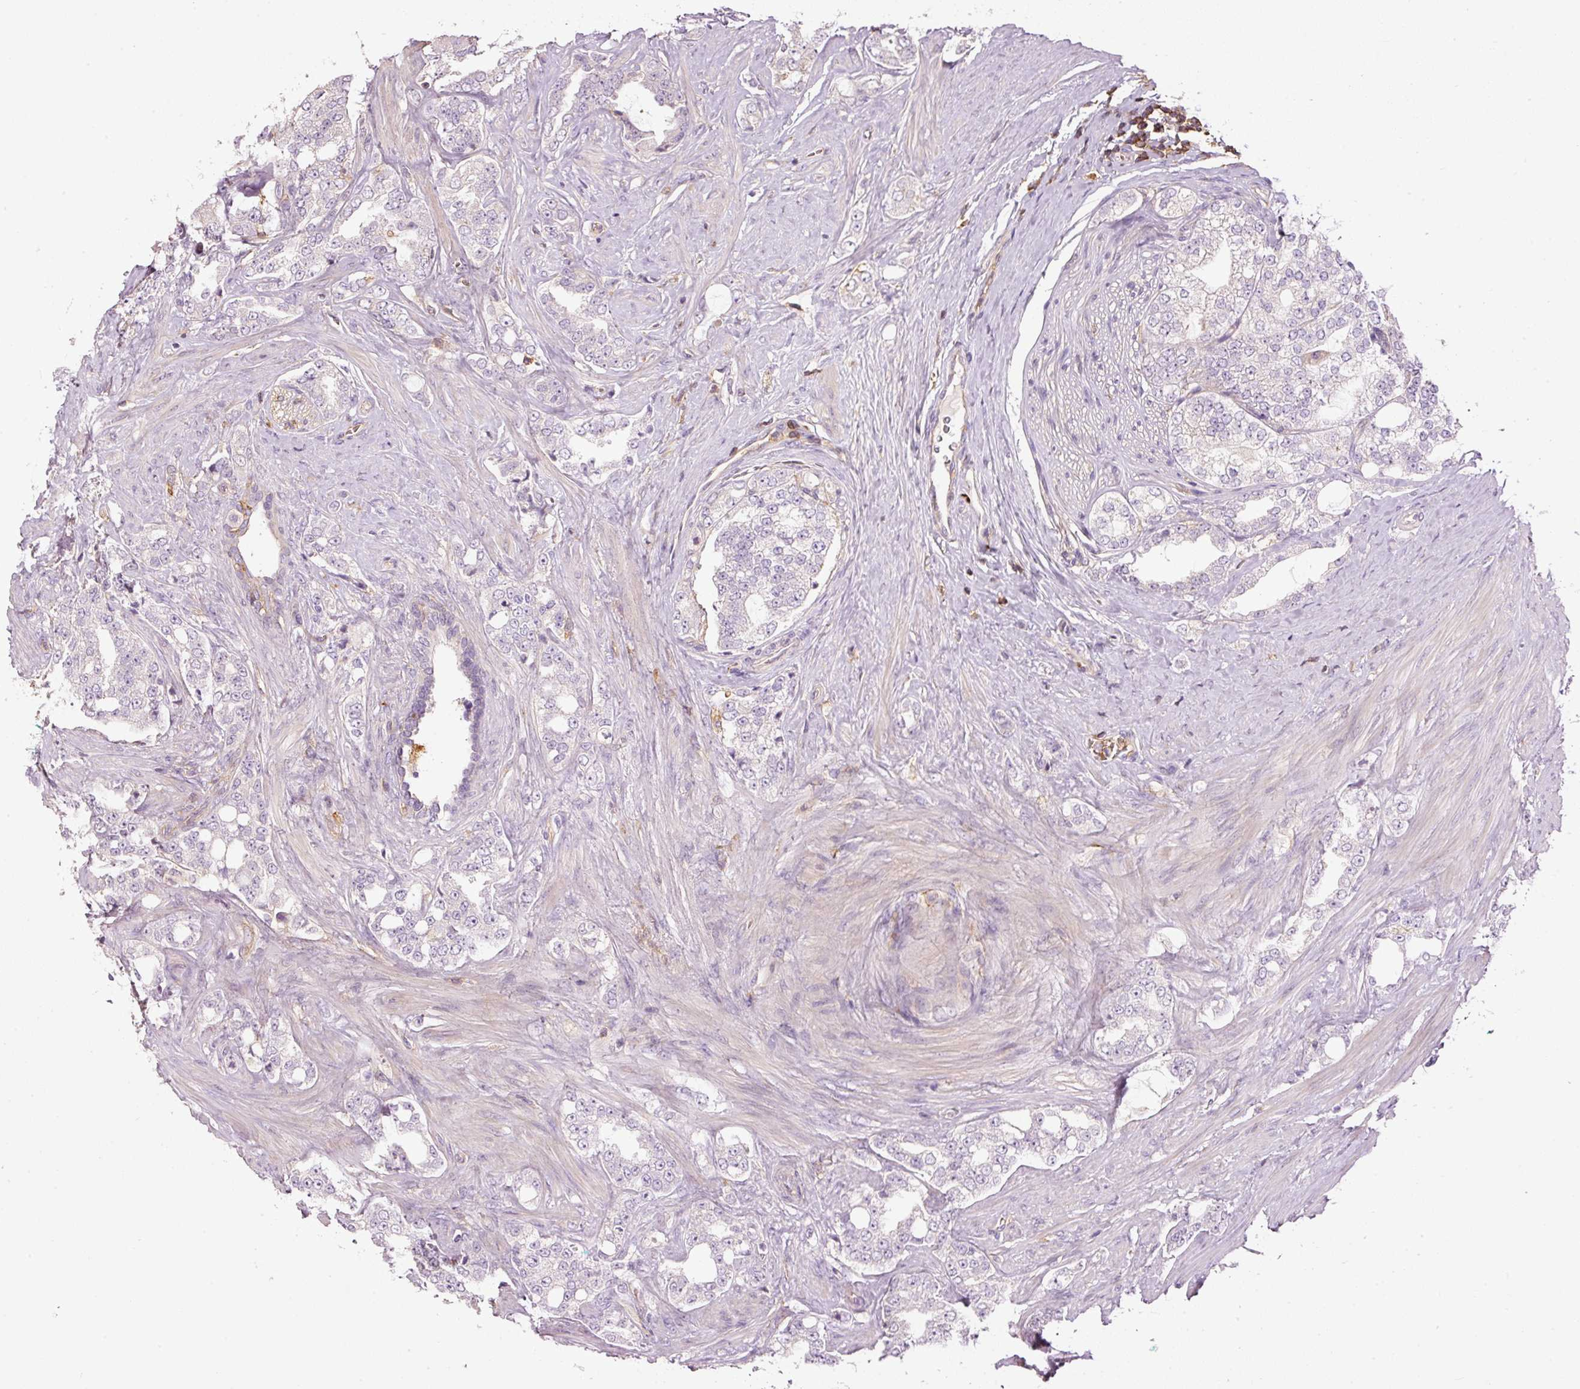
{"staining": {"intensity": "negative", "quantity": "none", "location": "none"}, "tissue": "prostate cancer", "cell_type": "Tumor cells", "image_type": "cancer", "snomed": [{"axis": "morphology", "description": "Adenocarcinoma, High grade"}, {"axis": "topography", "description": "Prostate"}], "caption": "Tumor cells show no significant staining in prostate adenocarcinoma (high-grade).", "gene": "SIPA1", "patient": {"sex": "male", "age": 64}}